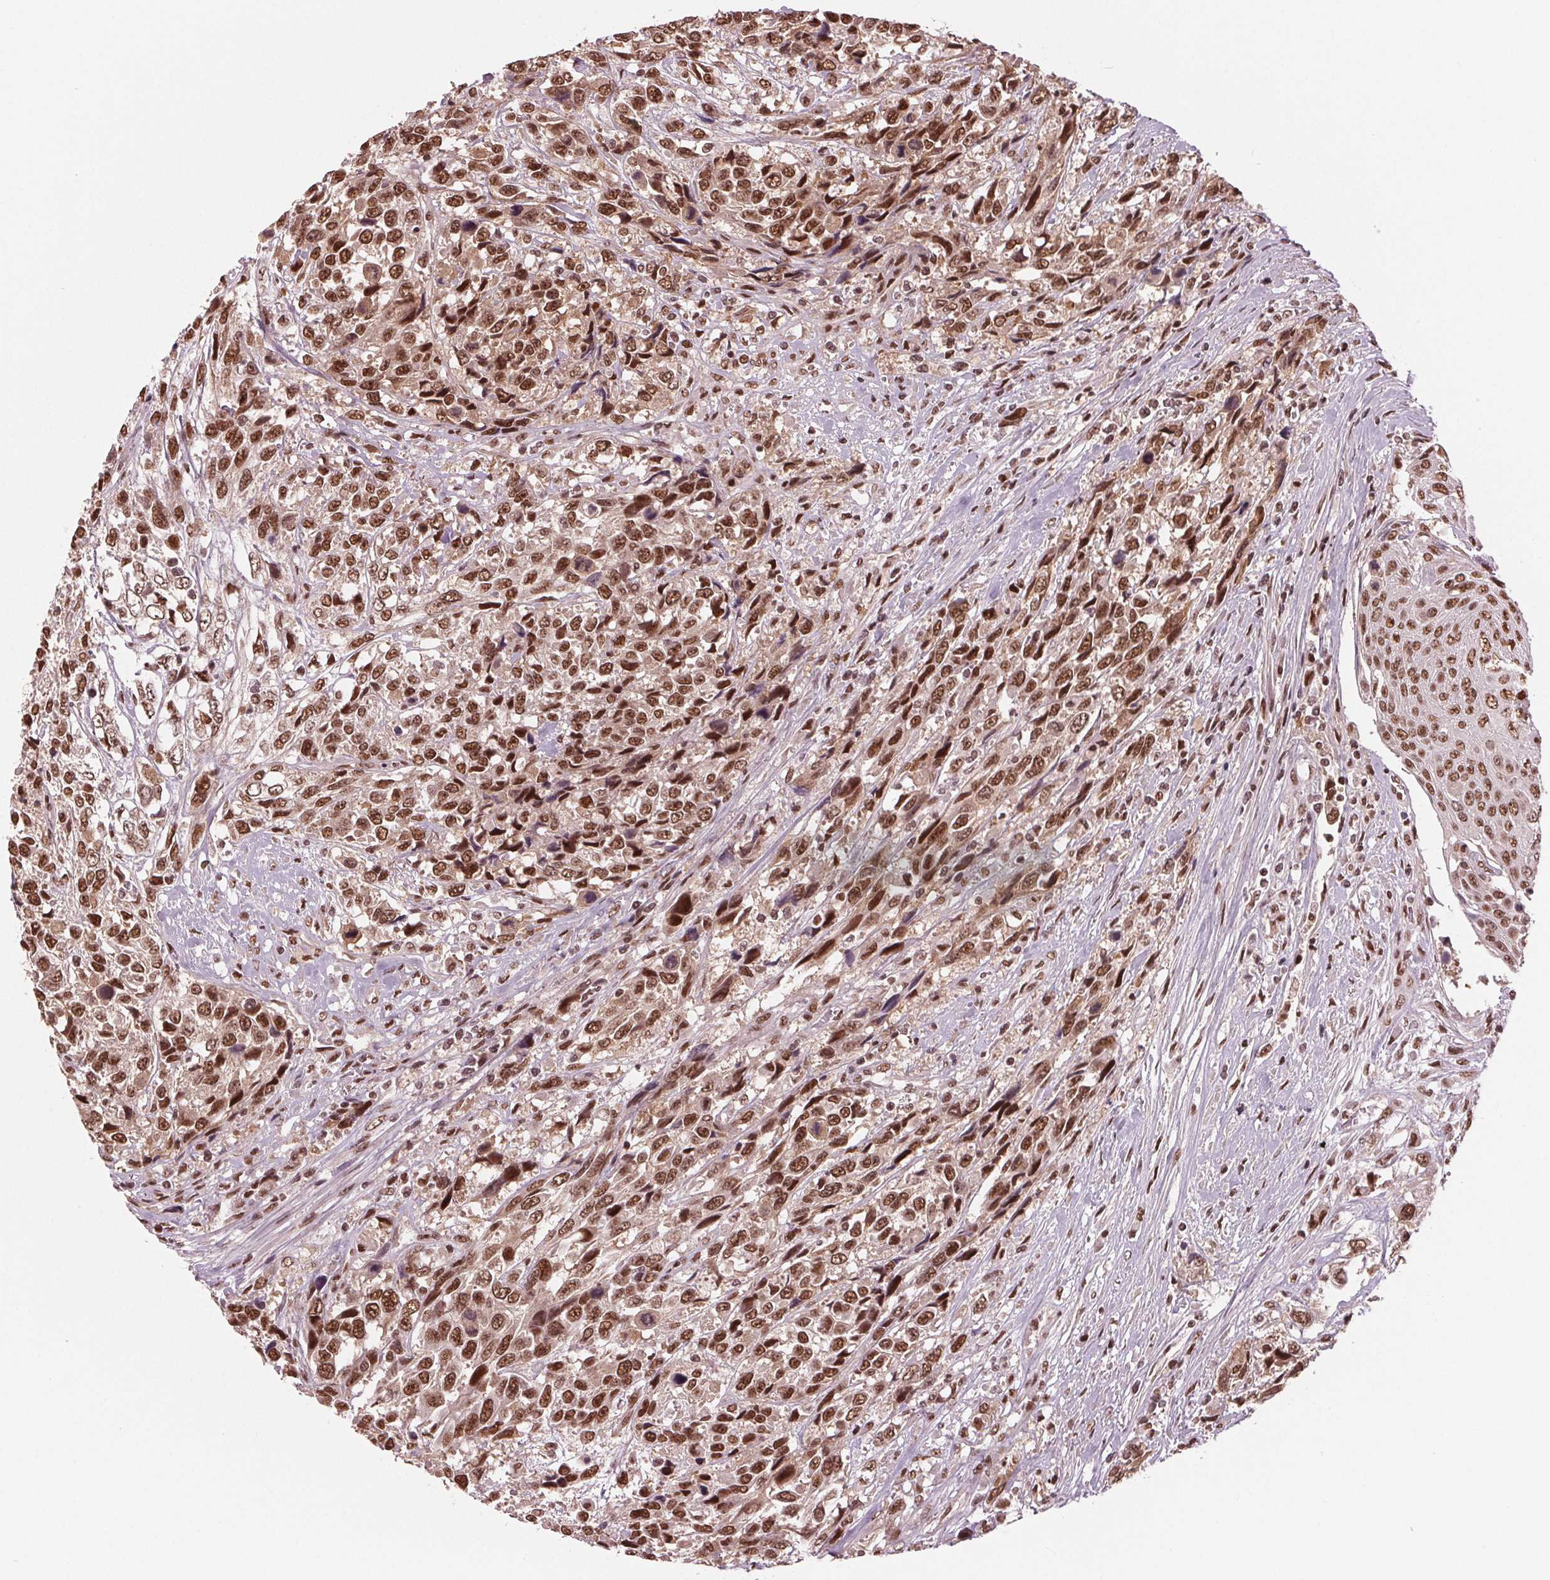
{"staining": {"intensity": "strong", "quantity": ">75%", "location": "nuclear"}, "tissue": "urothelial cancer", "cell_type": "Tumor cells", "image_type": "cancer", "snomed": [{"axis": "morphology", "description": "Urothelial carcinoma, High grade"}, {"axis": "topography", "description": "Urinary bladder"}], "caption": "IHC (DAB) staining of human urothelial cancer exhibits strong nuclear protein expression in about >75% of tumor cells.", "gene": "LSM2", "patient": {"sex": "female", "age": 70}}